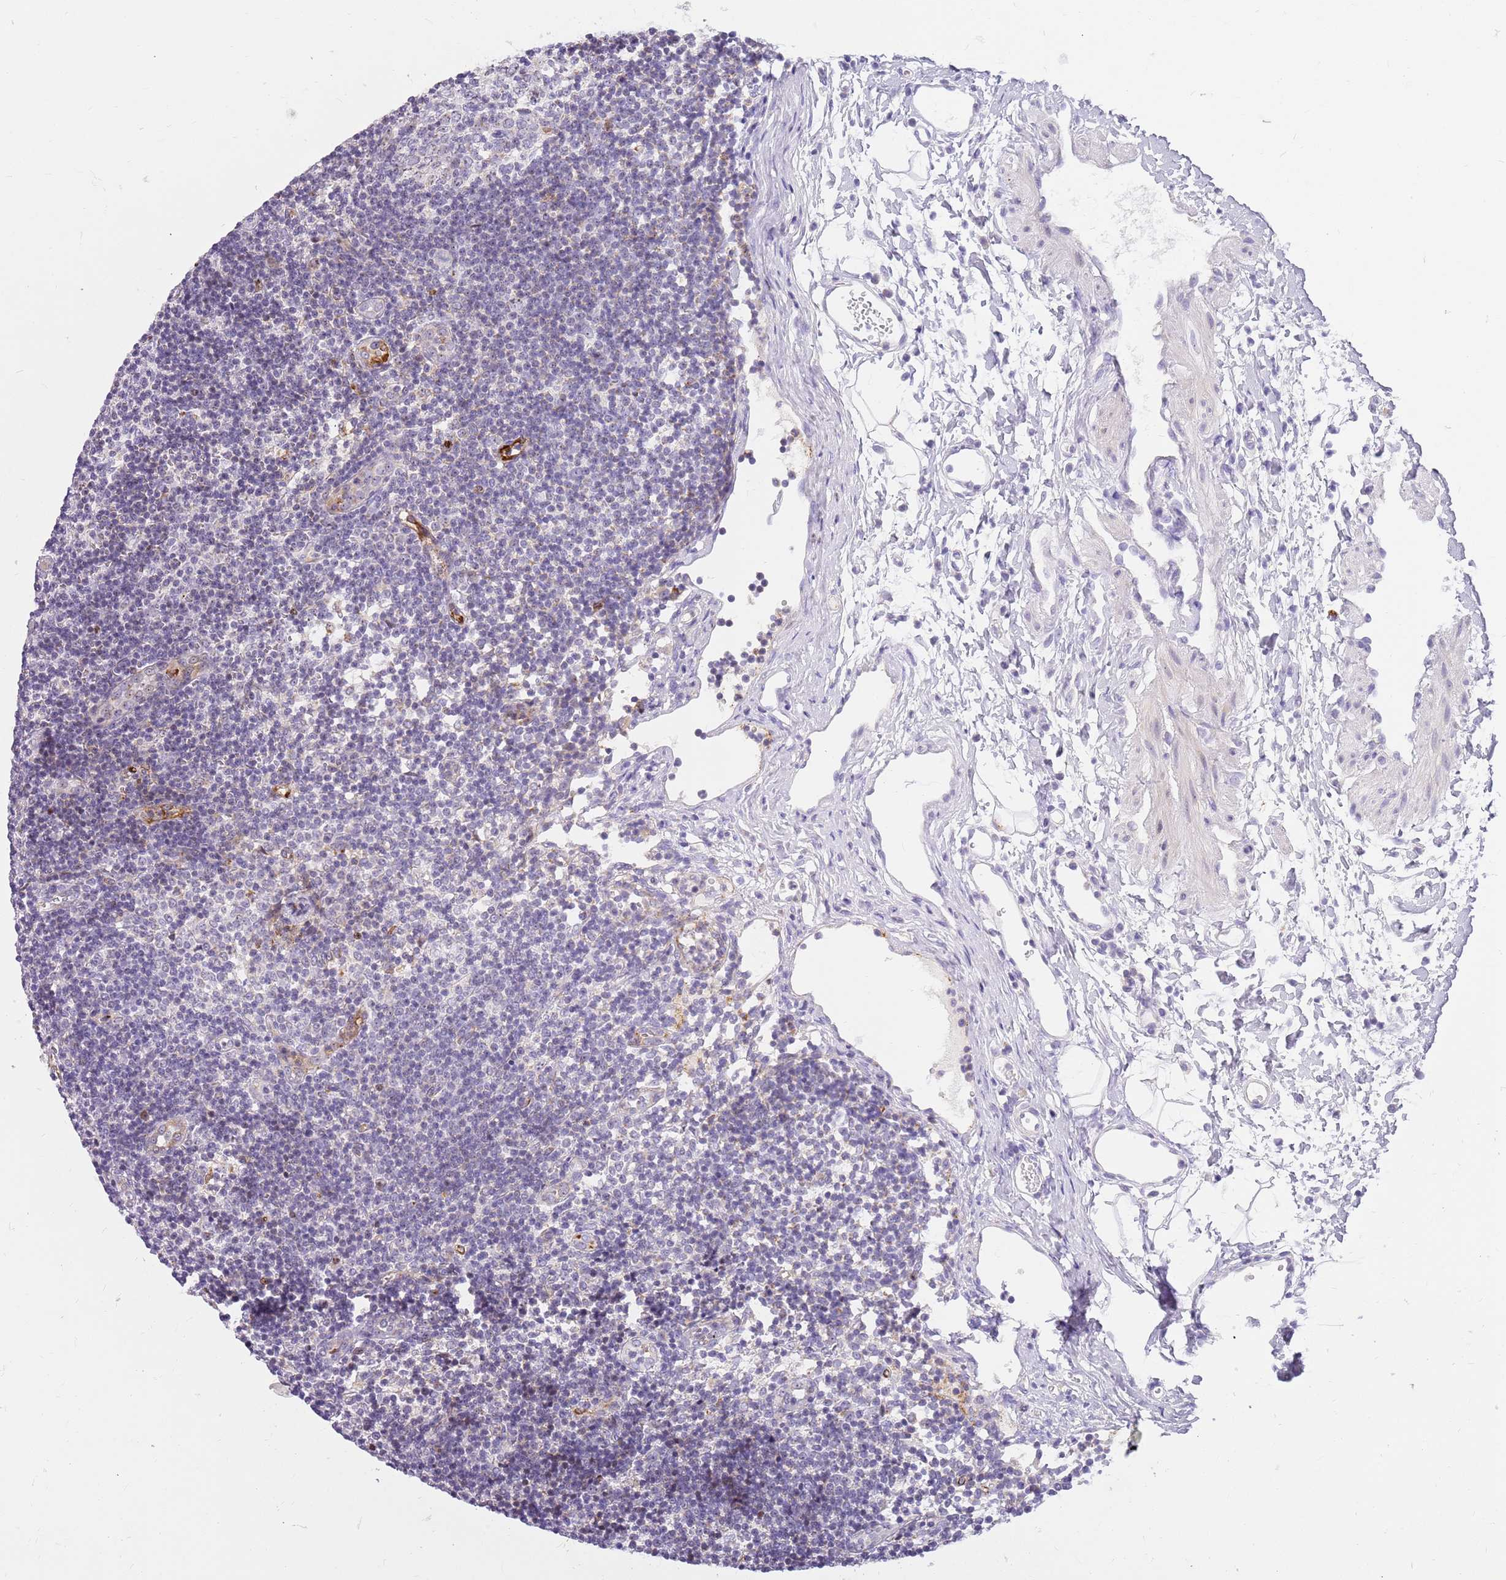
{"staining": {"intensity": "negative", "quantity": "none", "location": "none"}, "tissue": "lymph node", "cell_type": "Germinal center cells", "image_type": "normal", "snomed": [{"axis": "morphology", "description": "Normal tissue, NOS"}, {"axis": "topography", "description": "Lymph node"}], "caption": "A high-resolution histopathology image shows immunohistochemistry staining of unremarkable lymph node, which exhibits no significant positivity in germinal center cells.", "gene": "DNAJA3", "patient": {"sex": "female", "age": 37}}